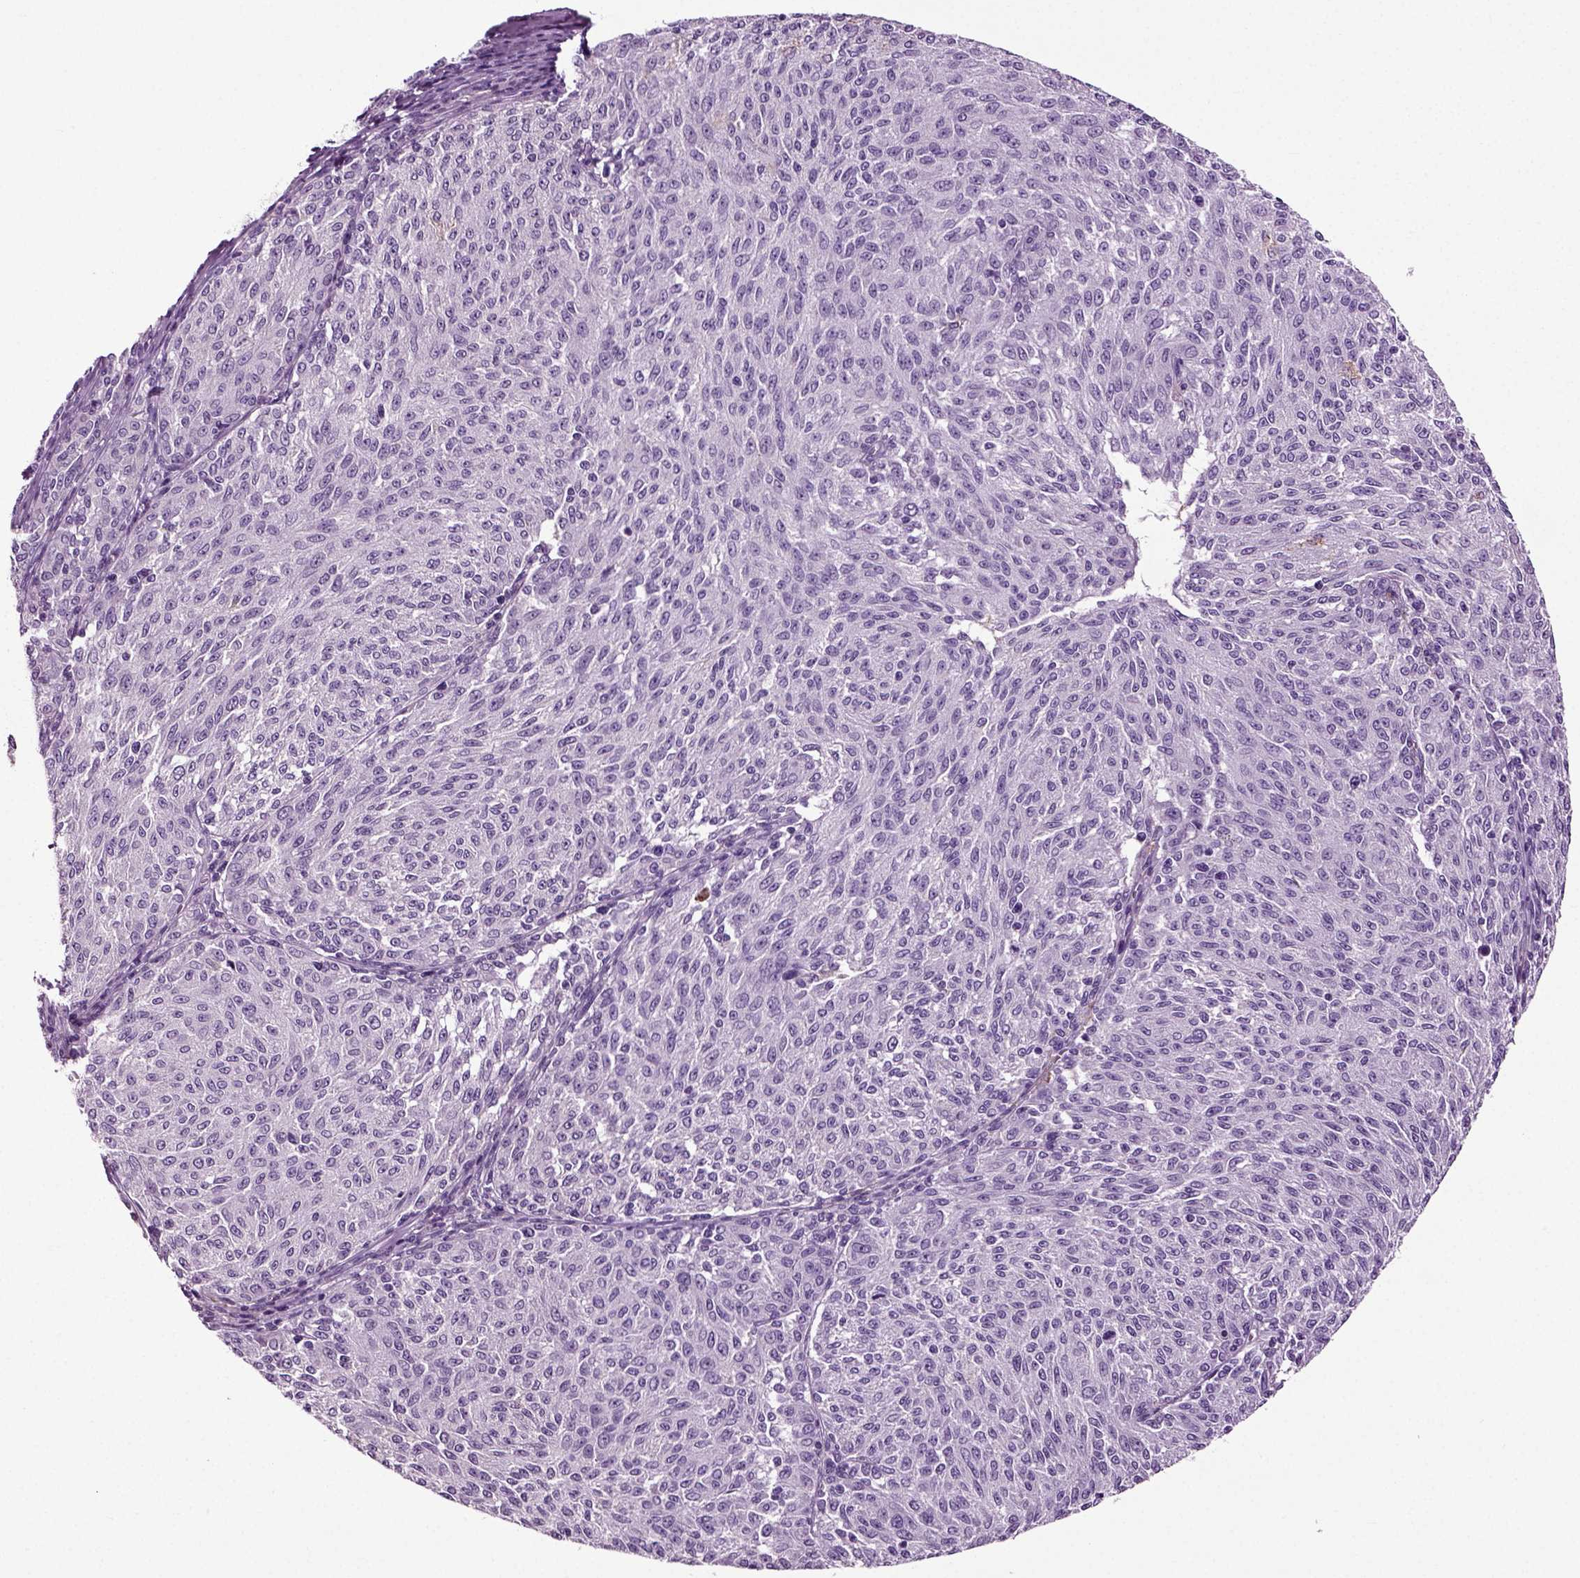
{"staining": {"intensity": "negative", "quantity": "none", "location": "none"}, "tissue": "melanoma", "cell_type": "Tumor cells", "image_type": "cancer", "snomed": [{"axis": "morphology", "description": "Malignant melanoma, NOS"}, {"axis": "topography", "description": "Skin"}], "caption": "High magnification brightfield microscopy of malignant melanoma stained with DAB (3,3'-diaminobenzidine) (brown) and counterstained with hematoxylin (blue): tumor cells show no significant expression. The staining is performed using DAB brown chromogen with nuclei counter-stained in using hematoxylin.", "gene": "DNAH10", "patient": {"sex": "female", "age": 72}}